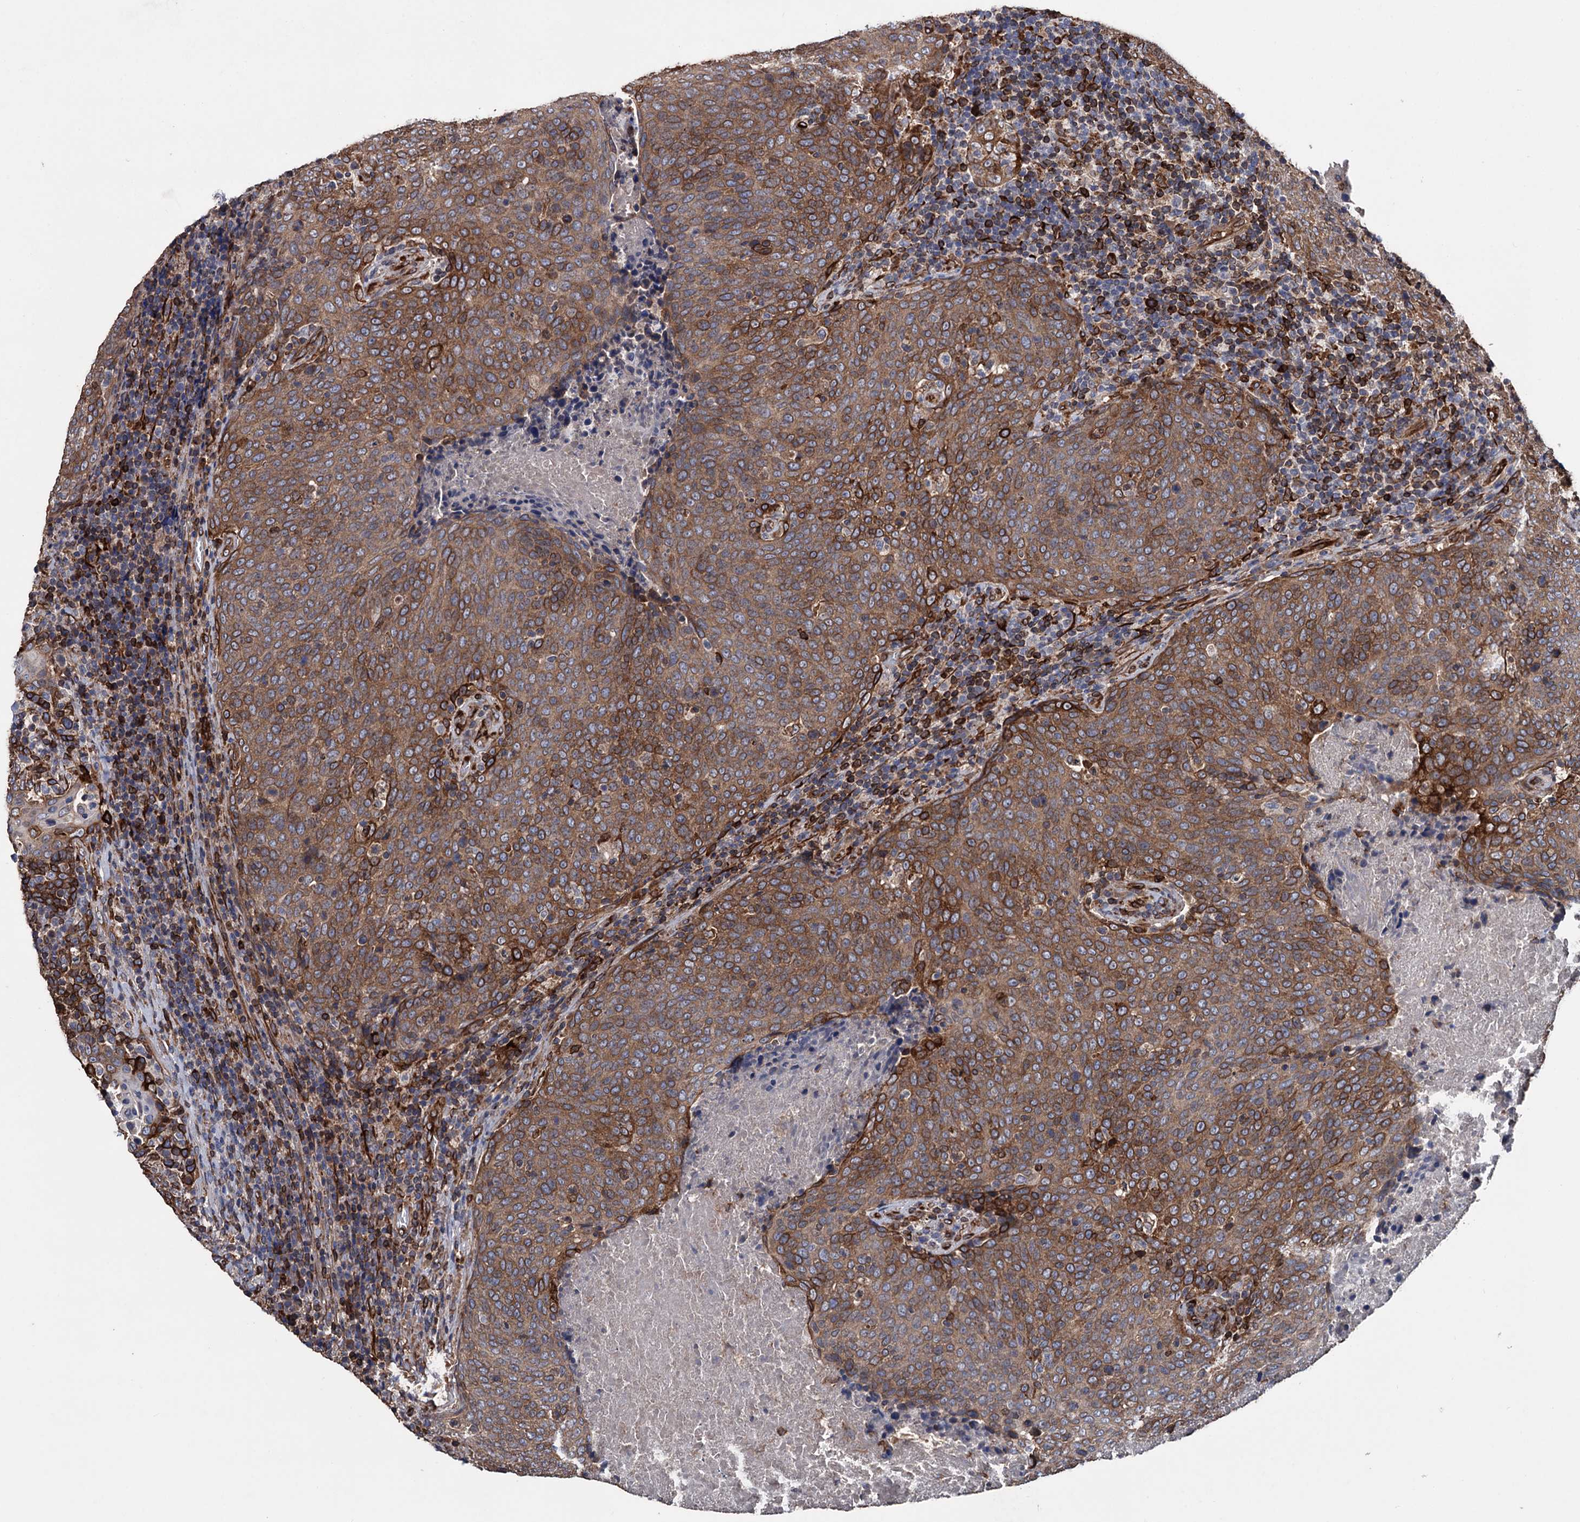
{"staining": {"intensity": "moderate", "quantity": ">75%", "location": "cytoplasmic/membranous"}, "tissue": "head and neck cancer", "cell_type": "Tumor cells", "image_type": "cancer", "snomed": [{"axis": "morphology", "description": "Squamous cell carcinoma, NOS"}, {"axis": "morphology", "description": "Squamous cell carcinoma, metastatic, NOS"}, {"axis": "topography", "description": "Lymph node"}, {"axis": "topography", "description": "Head-Neck"}], "caption": "Tumor cells show moderate cytoplasmic/membranous positivity in about >75% of cells in metastatic squamous cell carcinoma (head and neck).", "gene": "STING1", "patient": {"sex": "male", "age": 62}}